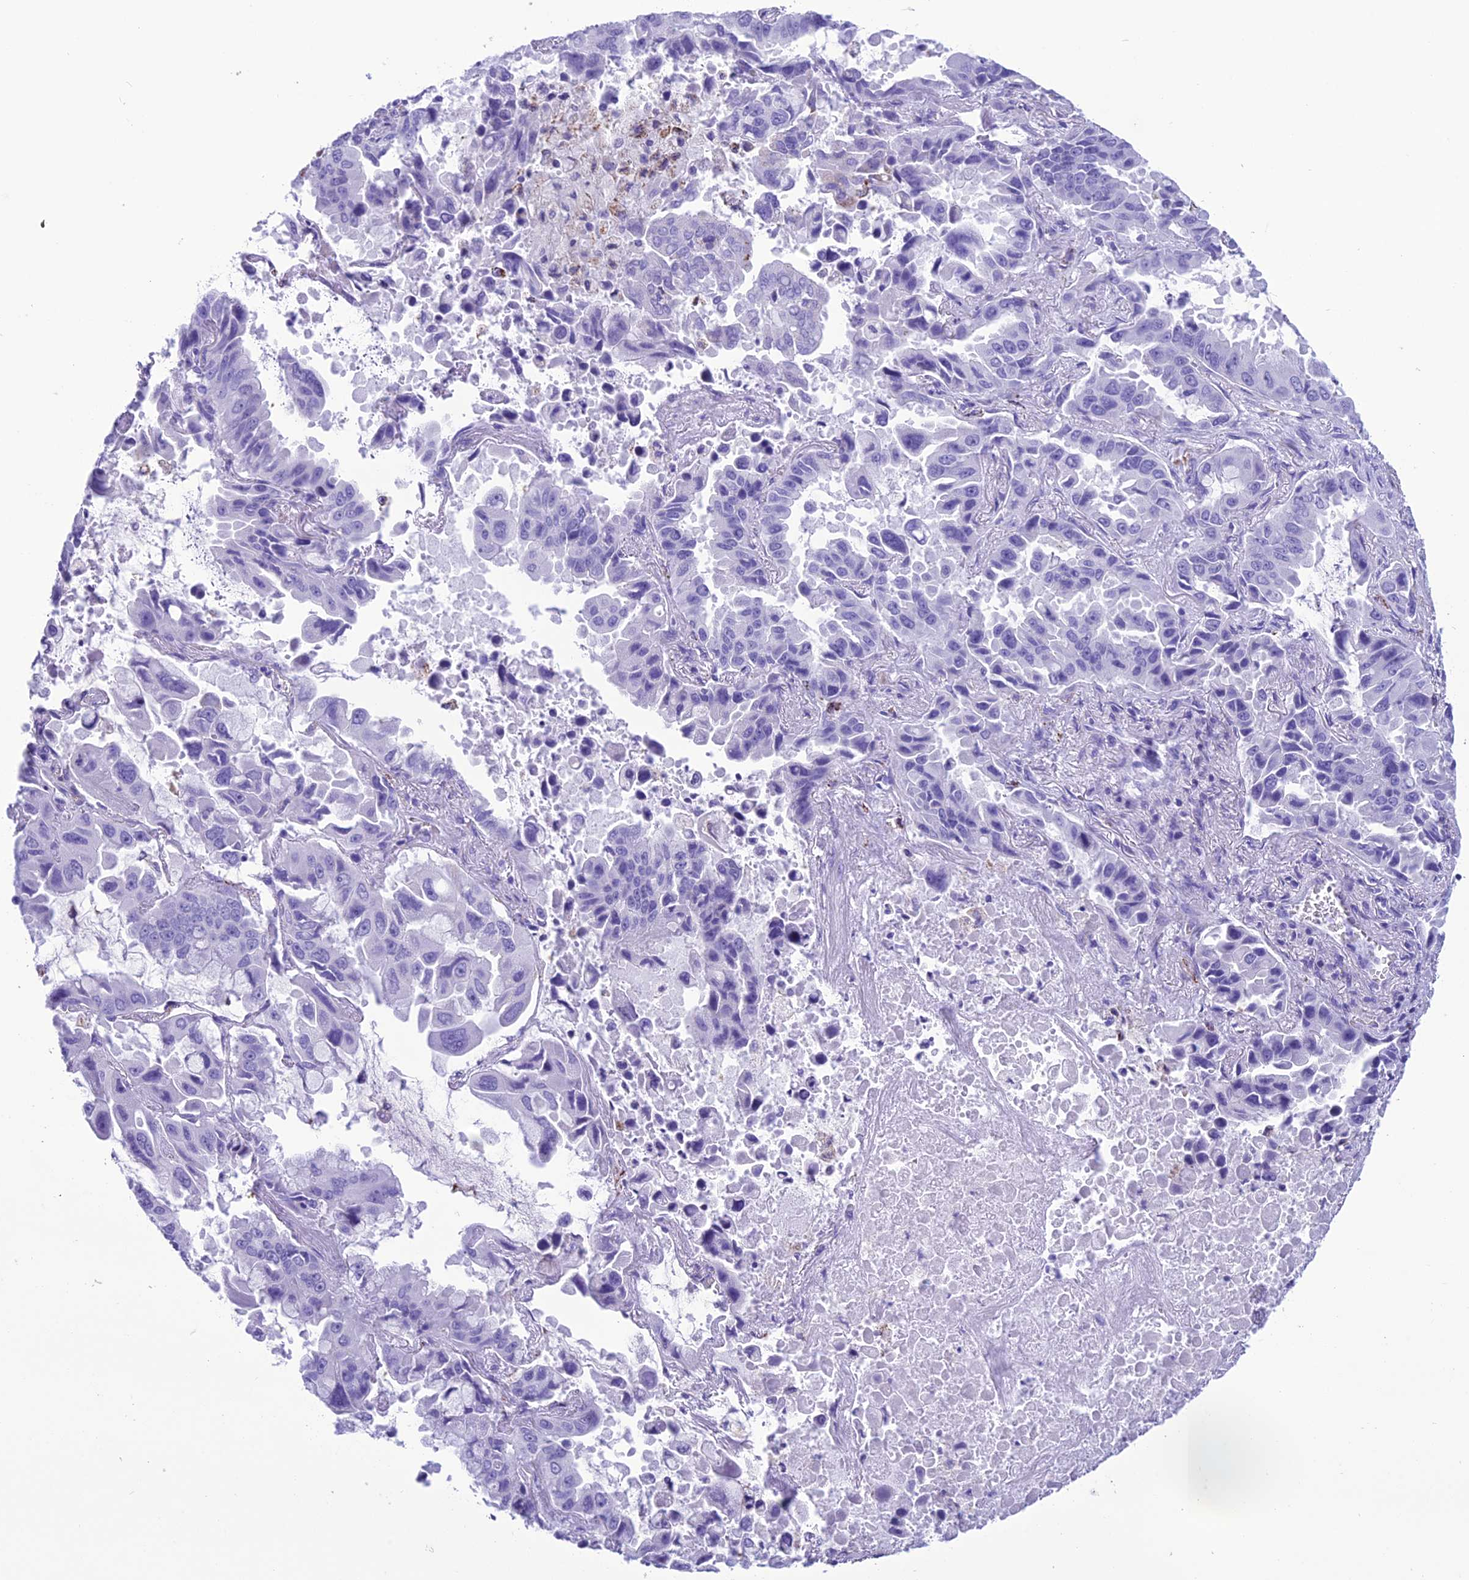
{"staining": {"intensity": "negative", "quantity": "none", "location": "none"}, "tissue": "lung cancer", "cell_type": "Tumor cells", "image_type": "cancer", "snomed": [{"axis": "morphology", "description": "Adenocarcinoma, NOS"}, {"axis": "topography", "description": "Lung"}], "caption": "The micrograph displays no significant staining in tumor cells of adenocarcinoma (lung).", "gene": "TRAM1L1", "patient": {"sex": "male", "age": 64}}